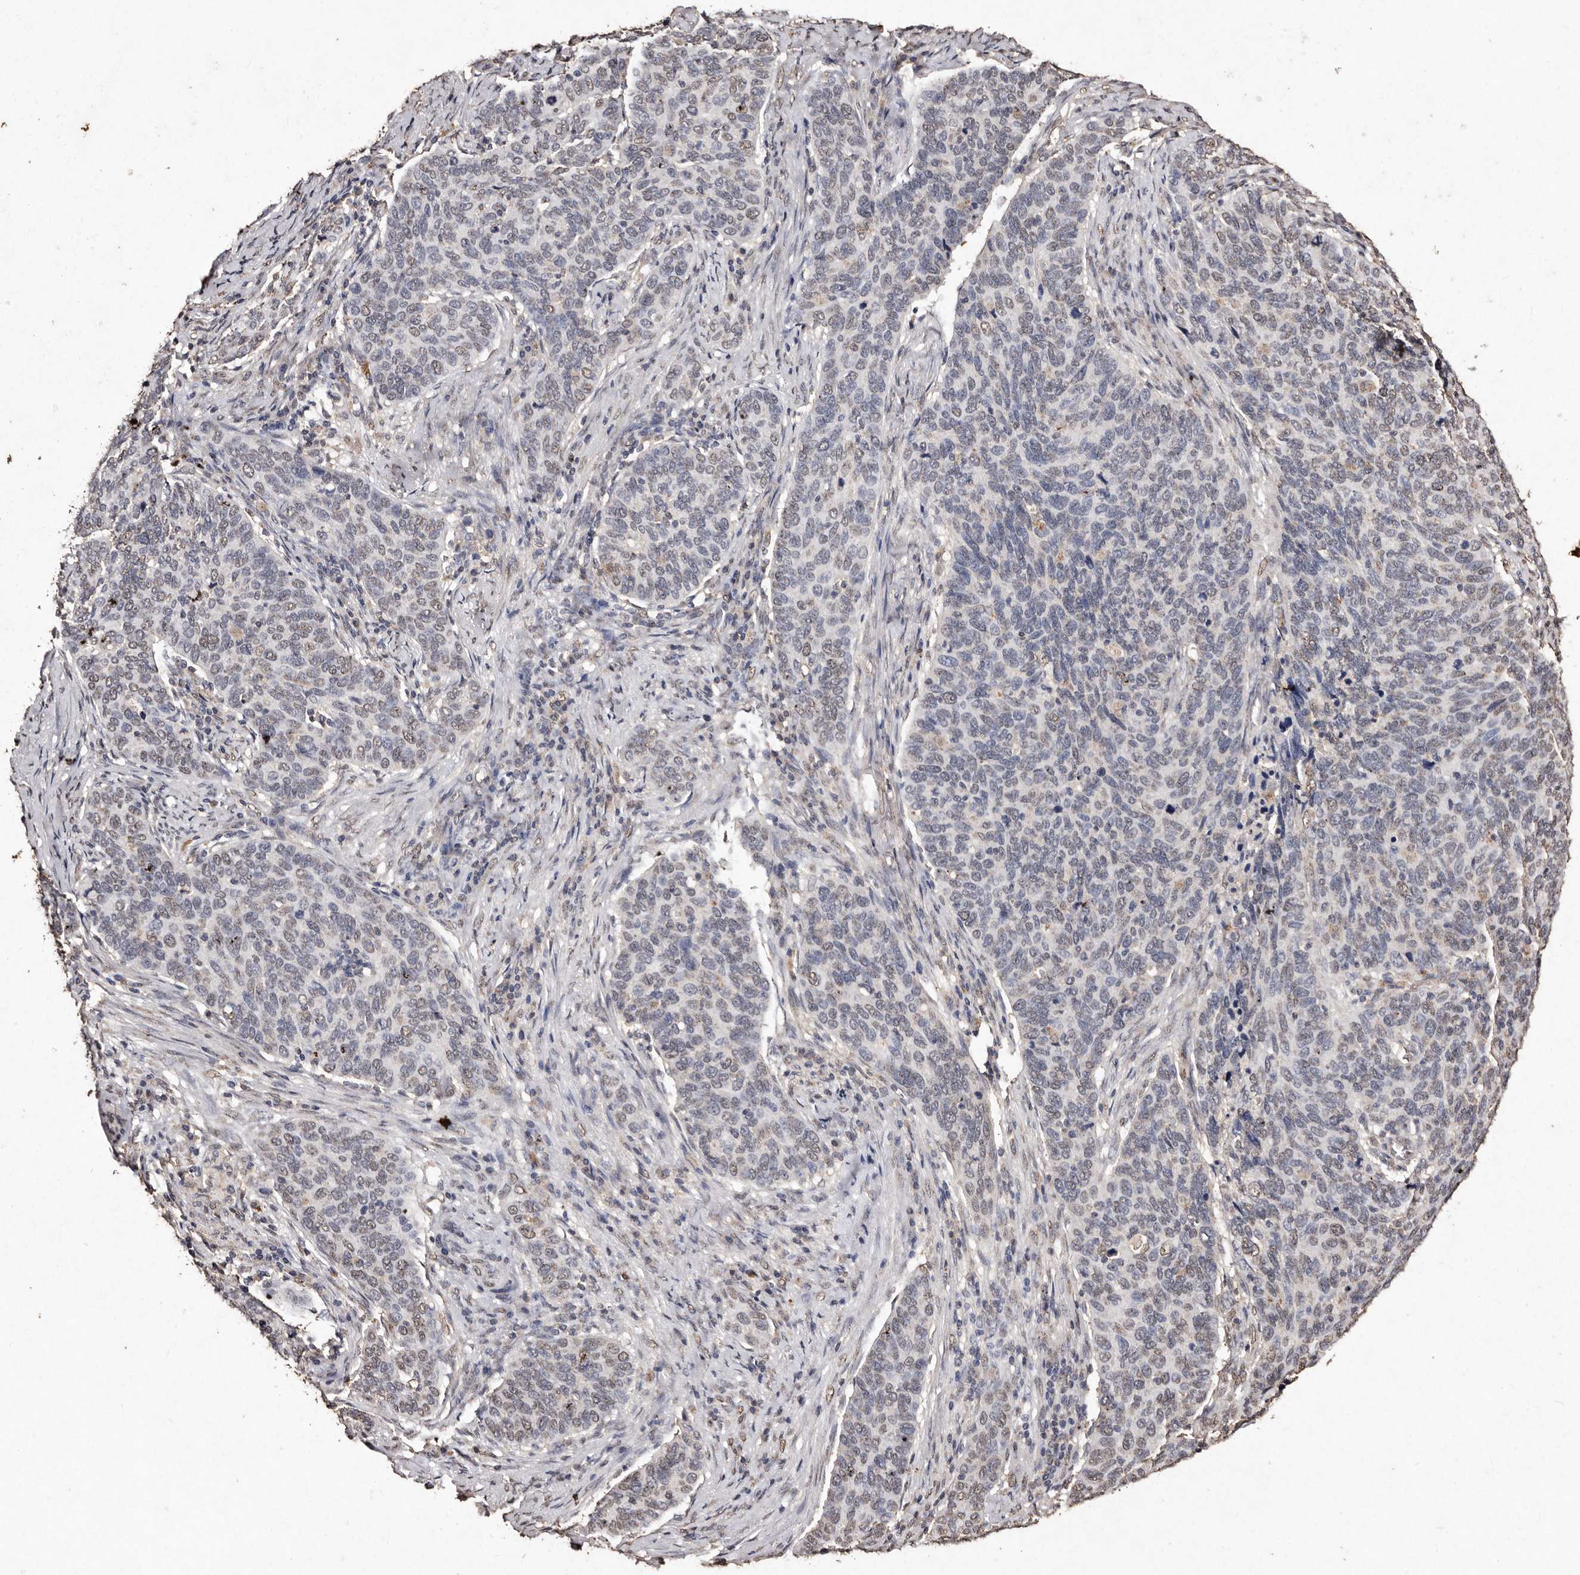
{"staining": {"intensity": "weak", "quantity": "25%-75%", "location": "nuclear"}, "tissue": "cervical cancer", "cell_type": "Tumor cells", "image_type": "cancer", "snomed": [{"axis": "morphology", "description": "Squamous cell carcinoma, NOS"}, {"axis": "topography", "description": "Cervix"}], "caption": "The immunohistochemical stain labels weak nuclear expression in tumor cells of cervical squamous cell carcinoma tissue. The protein of interest is stained brown, and the nuclei are stained in blue (DAB (3,3'-diaminobenzidine) IHC with brightfield microscopy, high magnification).", "gene": "ERBB4", "patient": {"sex": "female", "age": 60}}